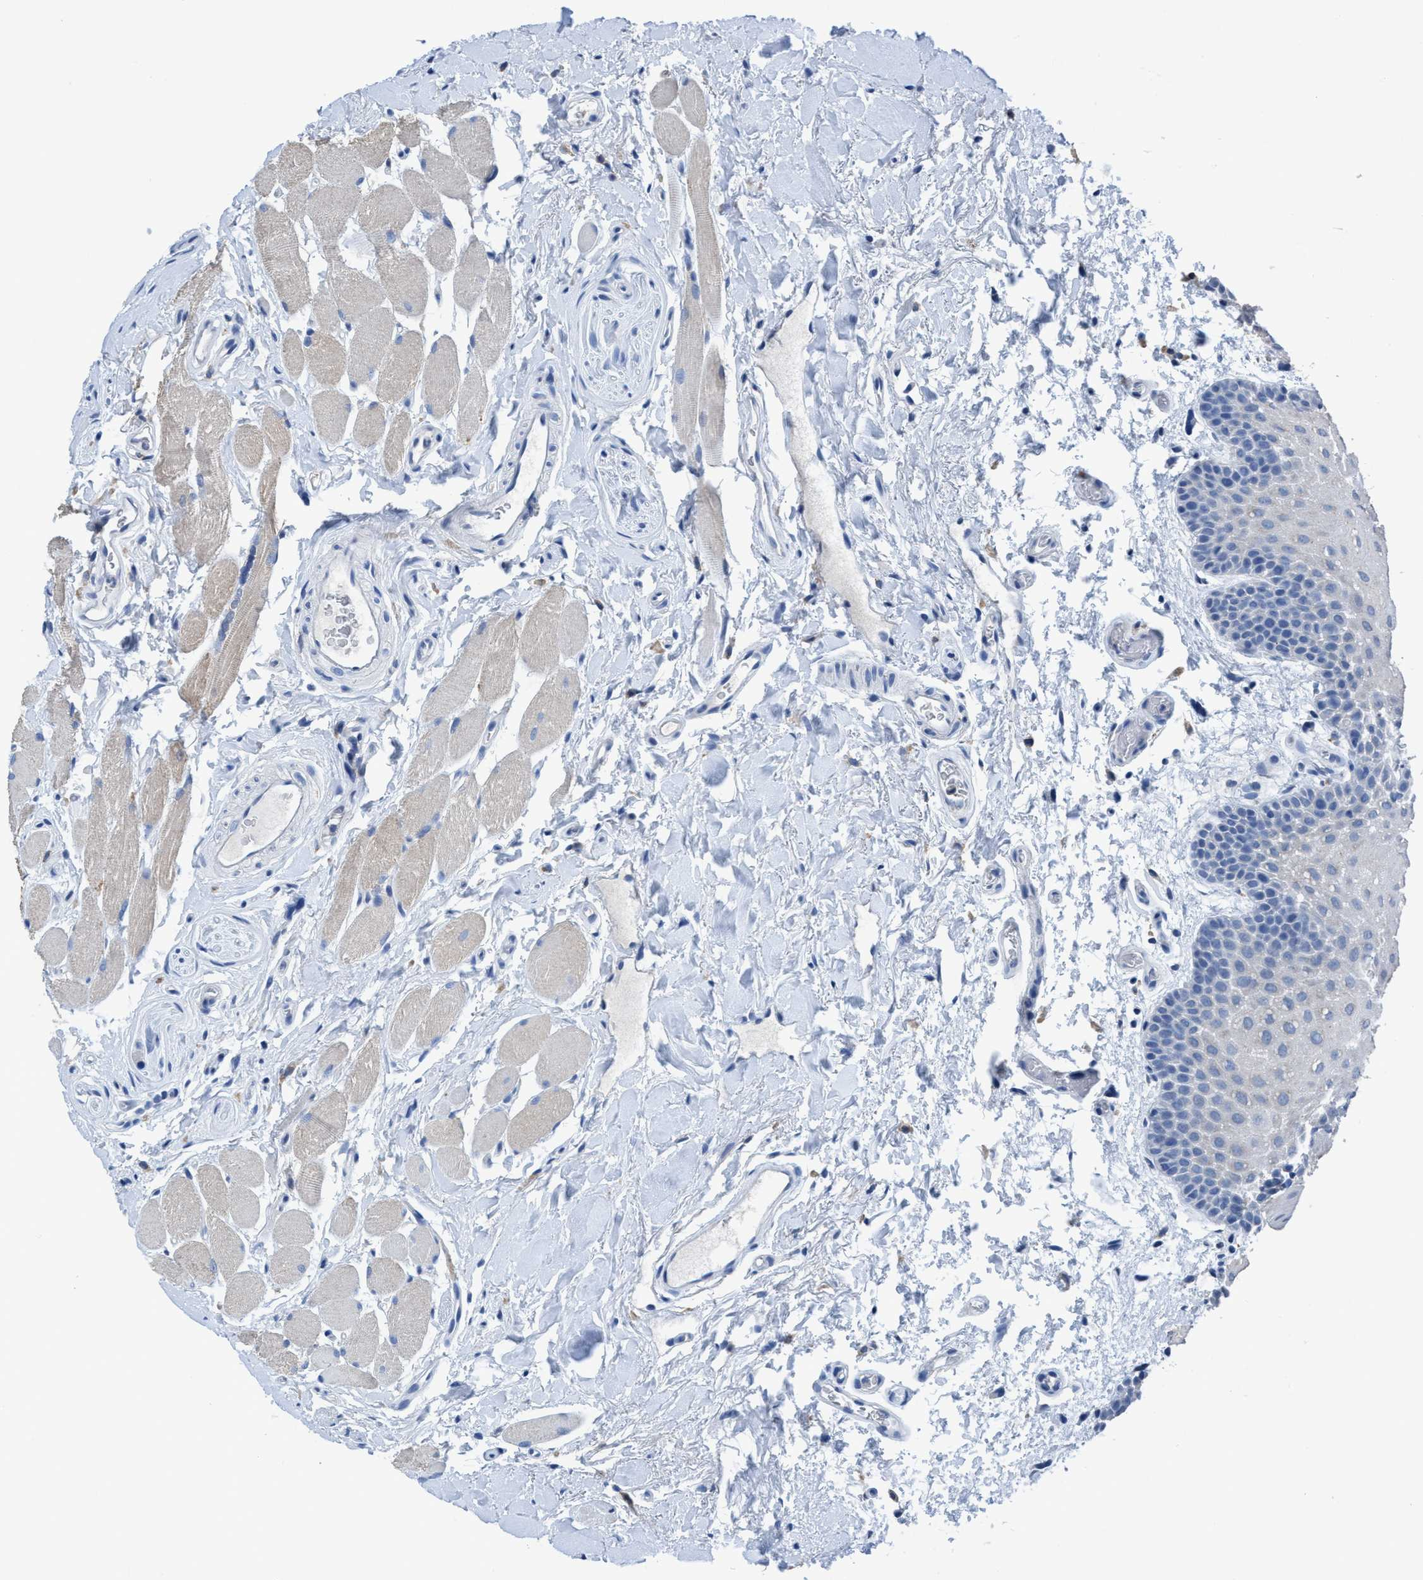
{"staining": {"intensity": "negative", "quantity": "none", "location": "none"}, "tissue": "oral mucosa", "cell_type": "Squamous epithelial cells", "image_type": "normal", "snomed": [{"axis": "morphology", "description": "Normal tissue, NOS"}, {"axis": "topography", "description": "Oral tissue"}], "caption": "An image of oral mucosa stained for a protein shows no brown staining in squamous epithelial cells.", "gene": "DNAI1", "patient": {"sex": "male", "age": 62}}